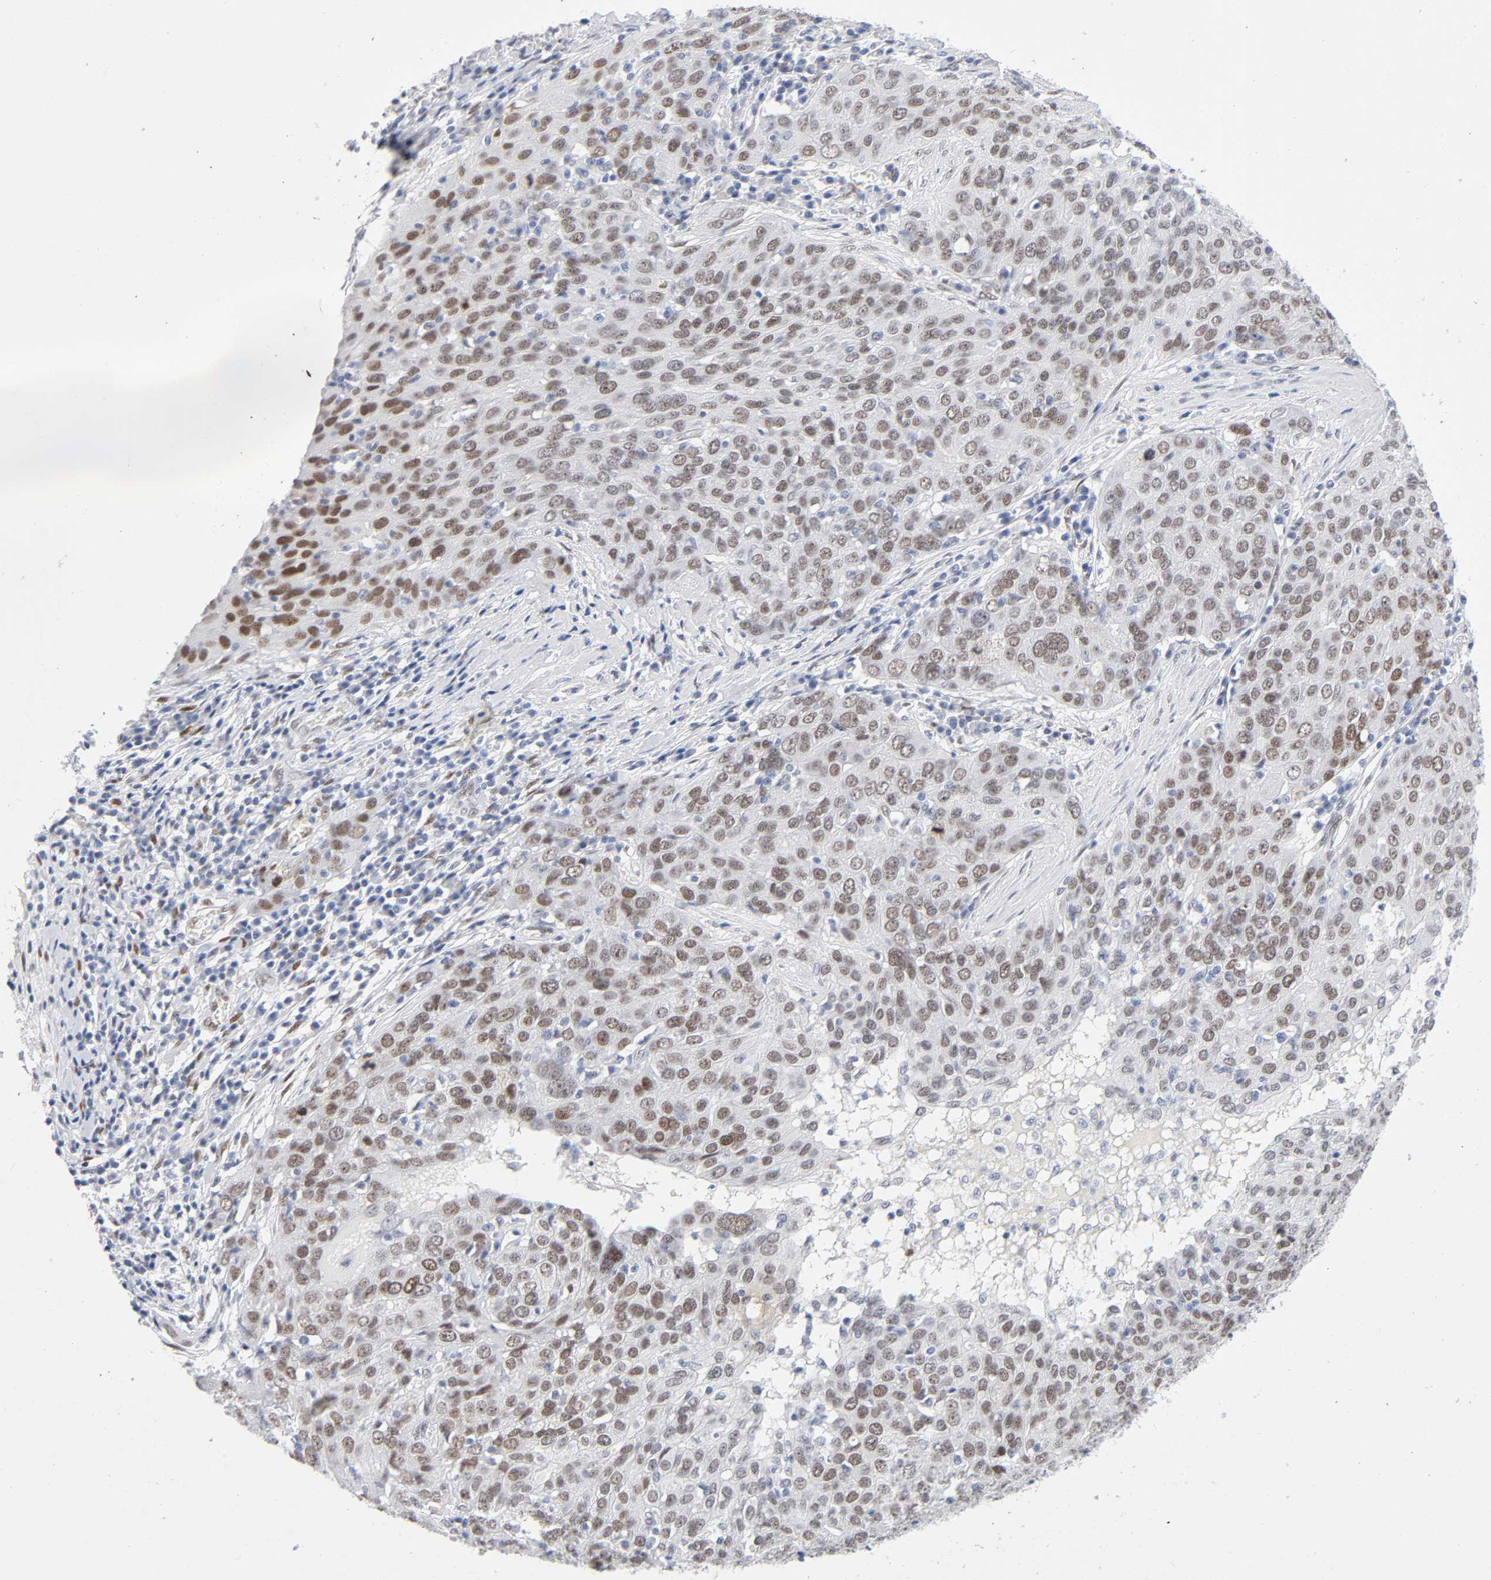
{"staining": {"intensity": "moderate", "quantity": ">75%", "location": "nuclear"}, "tissue": "ovarian cancer", "cell_type": "Tumor cells", "image_type": "cancer", "snomed": [{"axis": "morphology", "description": "Carcinoma, endometroid"}, {"axis": "topography", "description": "Ovary"}], "caption": "This photomicrograph displays immunohistochemistry (IHC) staining of human ovarian cancer (endometroid carcinoma), with medium moderate nuclear expression in about >75% of tumor cells.", "gene": "NFIC", "patient": {"sex": "female", "age": 50}}